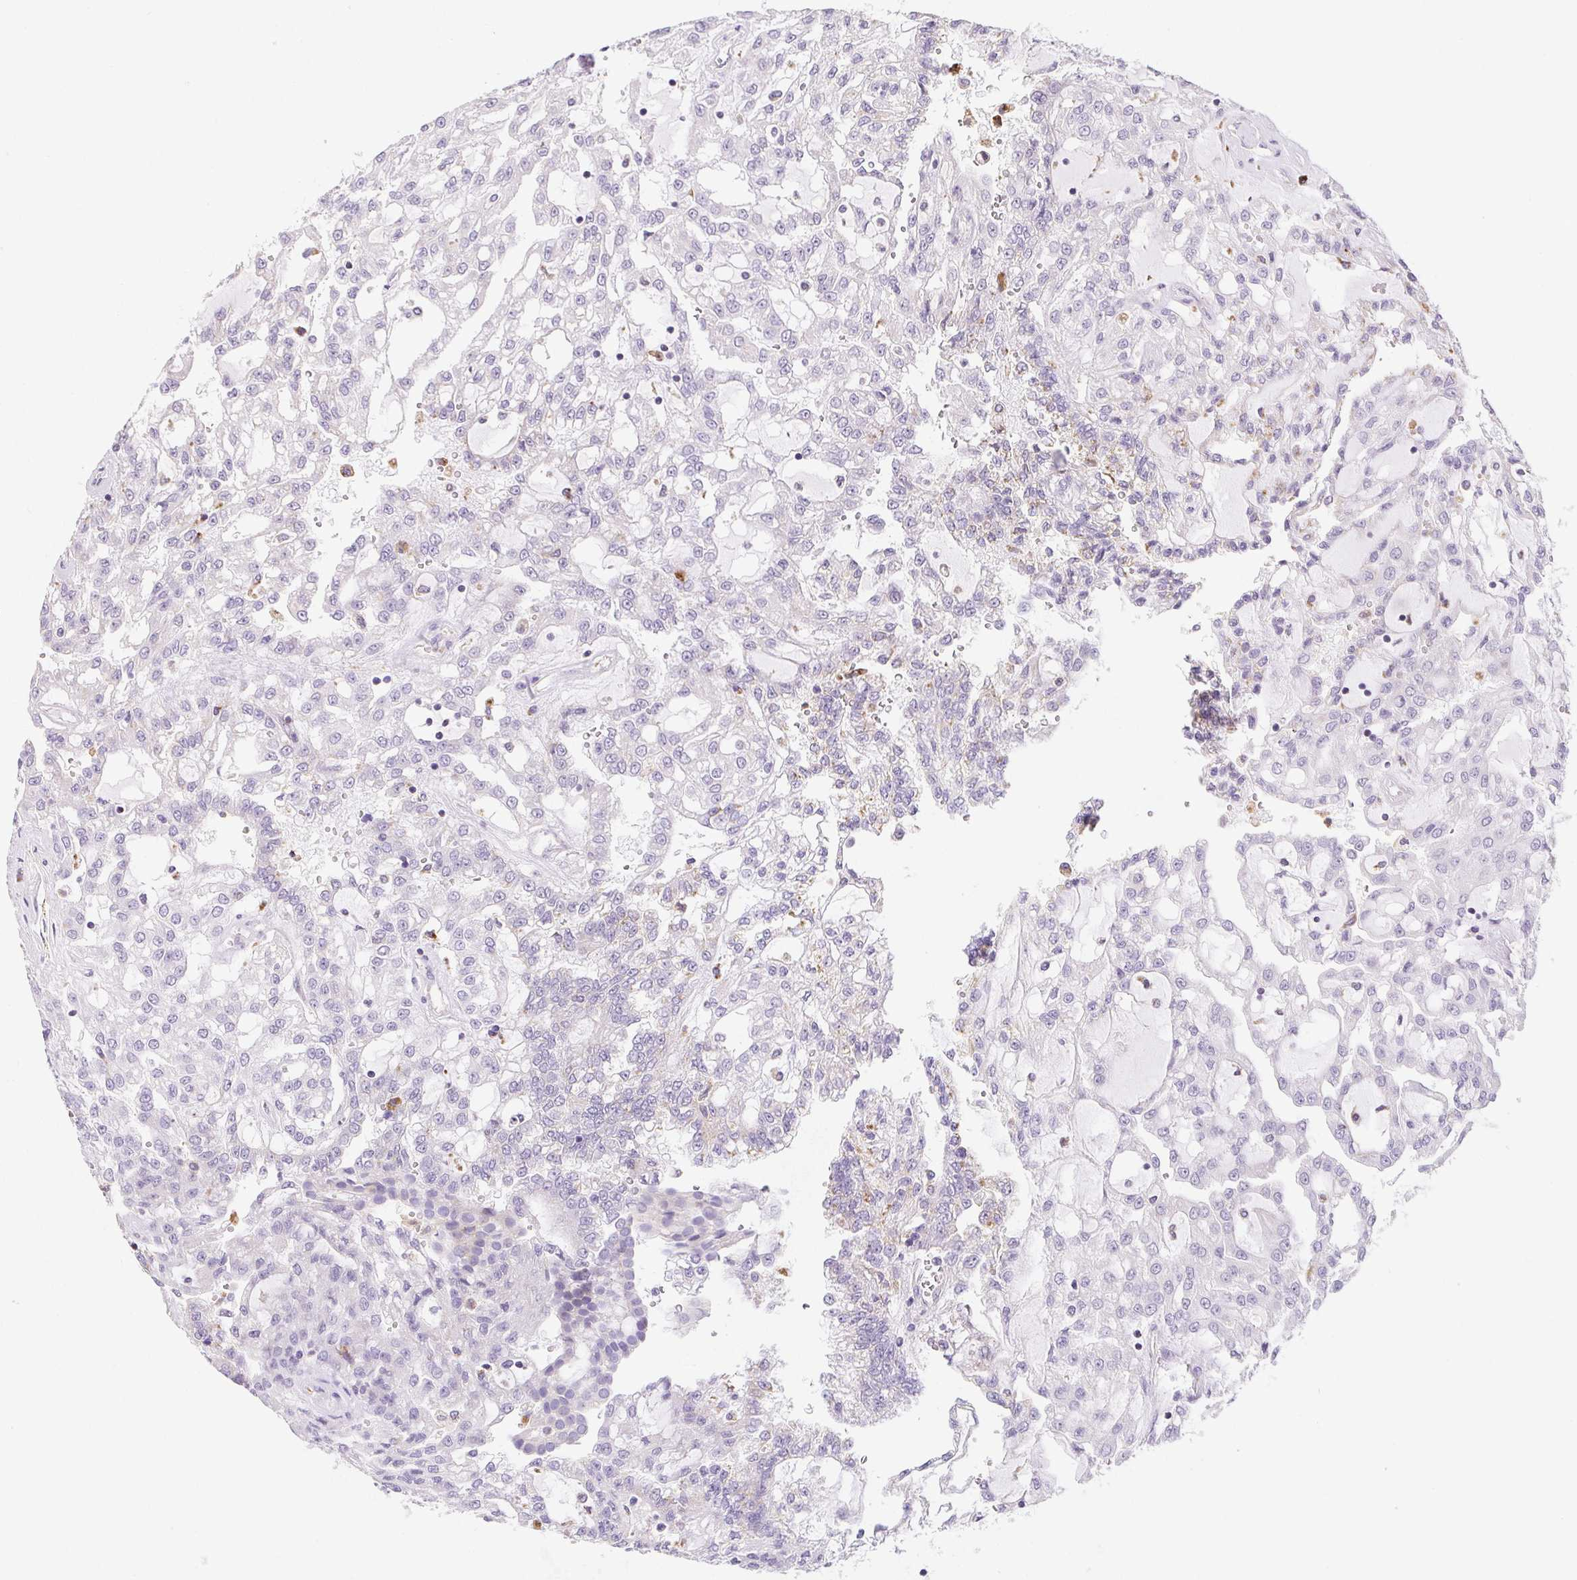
{"staining": {"intensity": "negative", "quantity": "none", "location": "none"}, "tissue": "renal cancer", "cell_type": "Tumor cells", "image_type": "cancer", "snomed": [{"axis": "morphology", "description": "Adenocarcinoma, NOS"}, {"axis": "topography", "description": "Kidney"}], "caption": "IHC photomicrograph of neoplastic tissue: renal adenocarcinoma stained with DAB (3,3'-diaminobenzidine) exhibits no significant protein positivity in tumor cells.", "gene": "LIPA", "patient": {"sex": "male", "age": 63}}